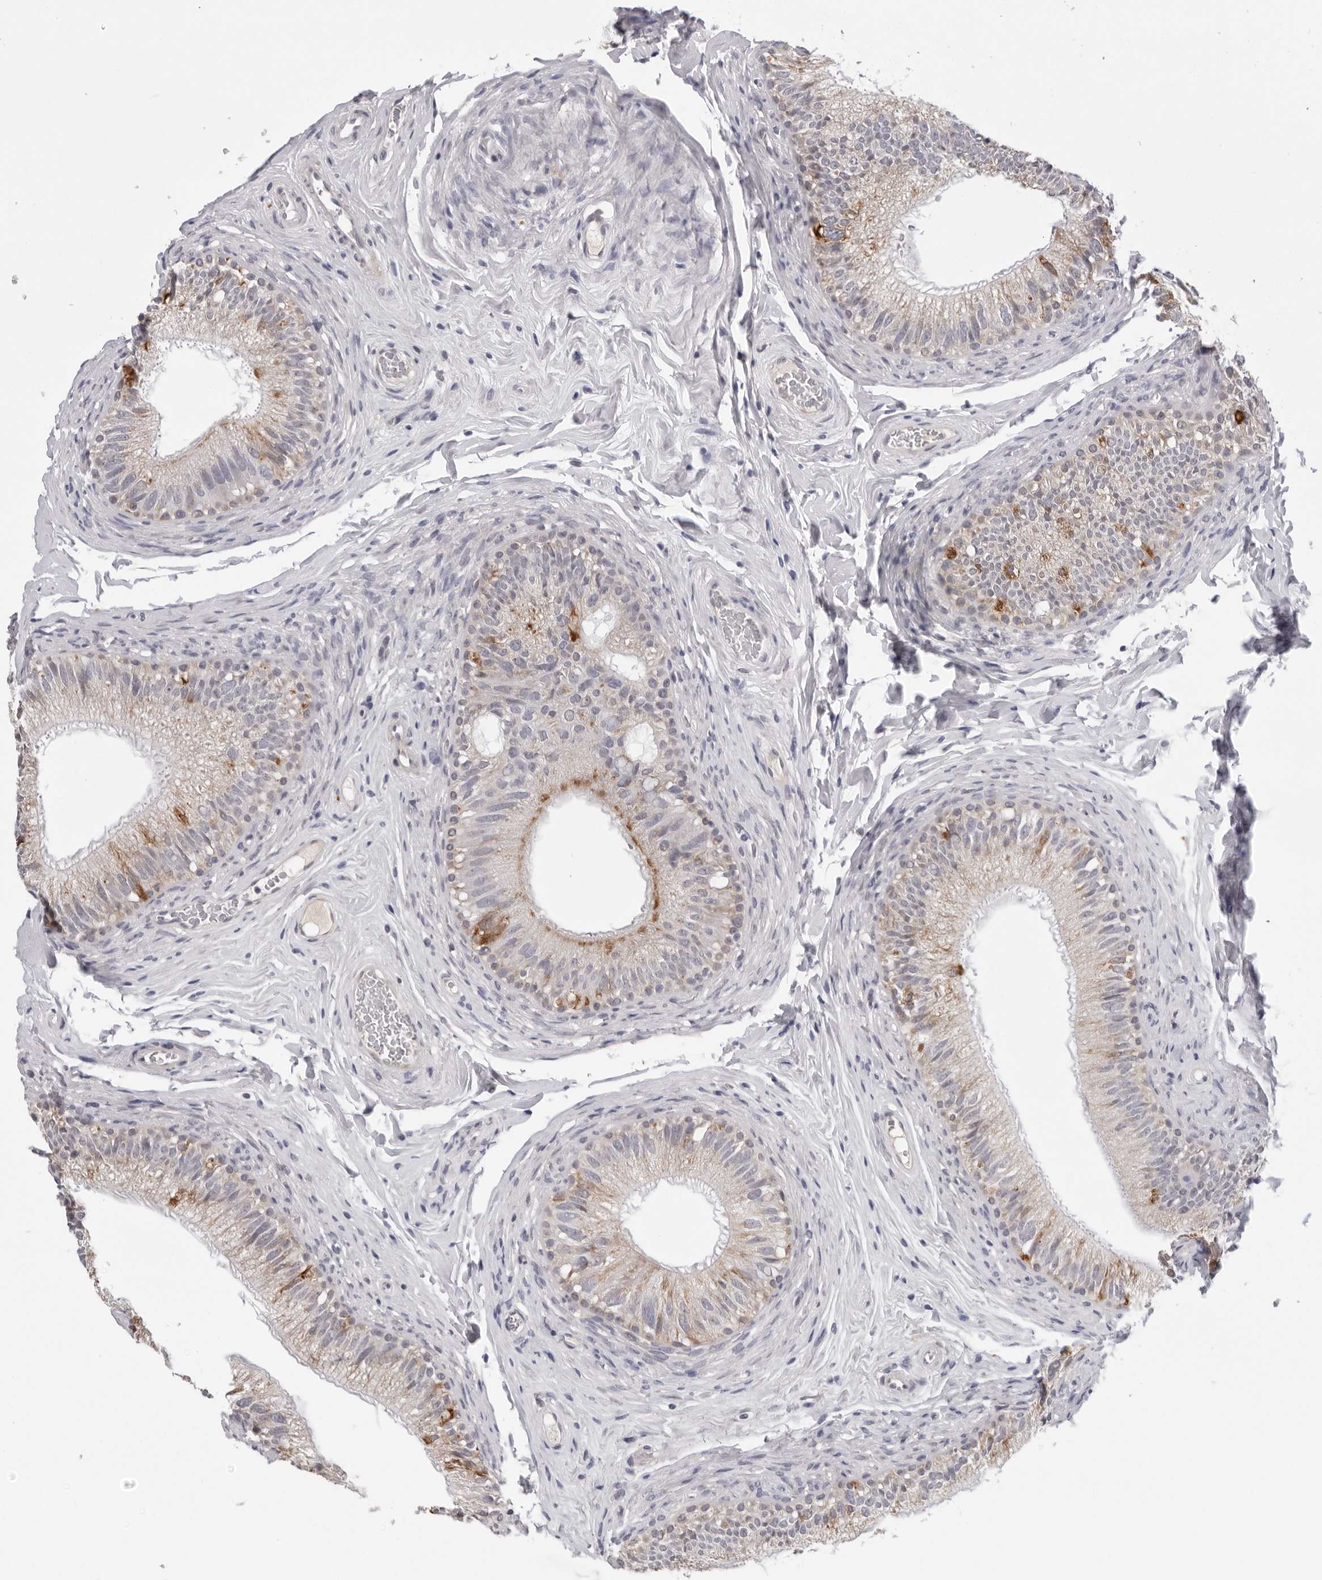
{"staining": {"intensity": "moderate", "quantity": "<25%", "location": "cytoplasmic/membranous"}, "tissue": "epididymis", "cell_type": "Glandular cells", "image_type": "normal", "snomed": [{"axis": "morphology", "description": "Normal tissue, NOS"}, {"axis": "topography", "description": "Epididymis"}], "caption": "Benign epididymis reveals moderate cytoplasmic/membranous positivity in about <25% of glandular cells, visualized by immunohistochemistry.", "gene": "CPT2", "patient": {"sex": "male", "age": 49}}